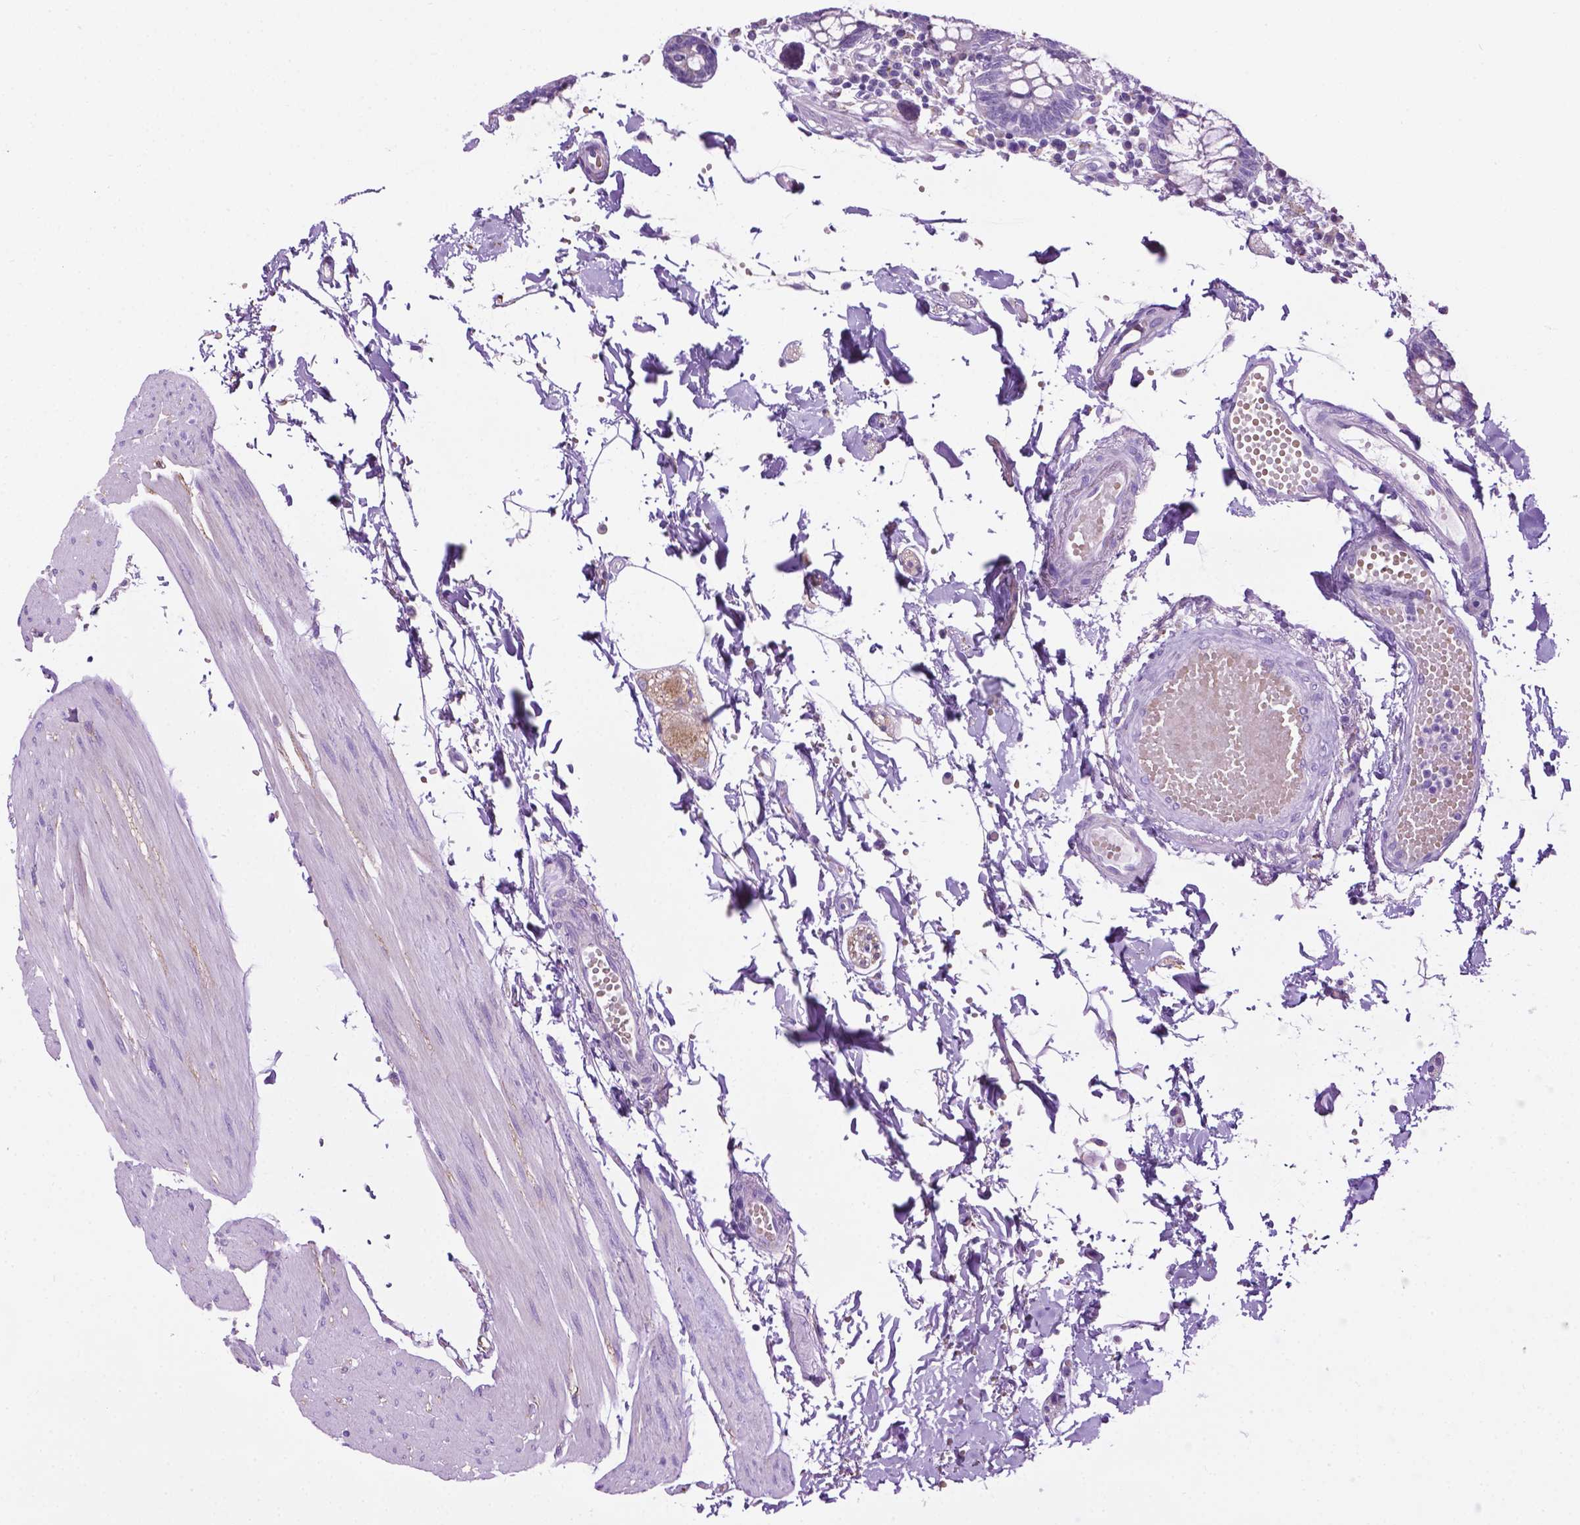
{"staining": {"intensity": "negative", "quantity": "none", "location": "none"}, "tissue": "colon", "cell_type": "Endothelial cells", "image_type": "normal", "snomed": [{"axis": "morphology", "description": "Normal tissue, NOS"}, {"axis": "morphology", "description": "Adenocarcinoma, NOS"}, {"axis": "topography", "description": "Colon"}], "caption": "There is no significant positivity in endothelial cells of colon. (DAB (3,3'-diaminobenzidine) immunohistochemistry (IHC) visualized using brightfield microscopy, high magnification).", "gene": "TMEM132E", "patient": {"sex": "male", "age": 83}}